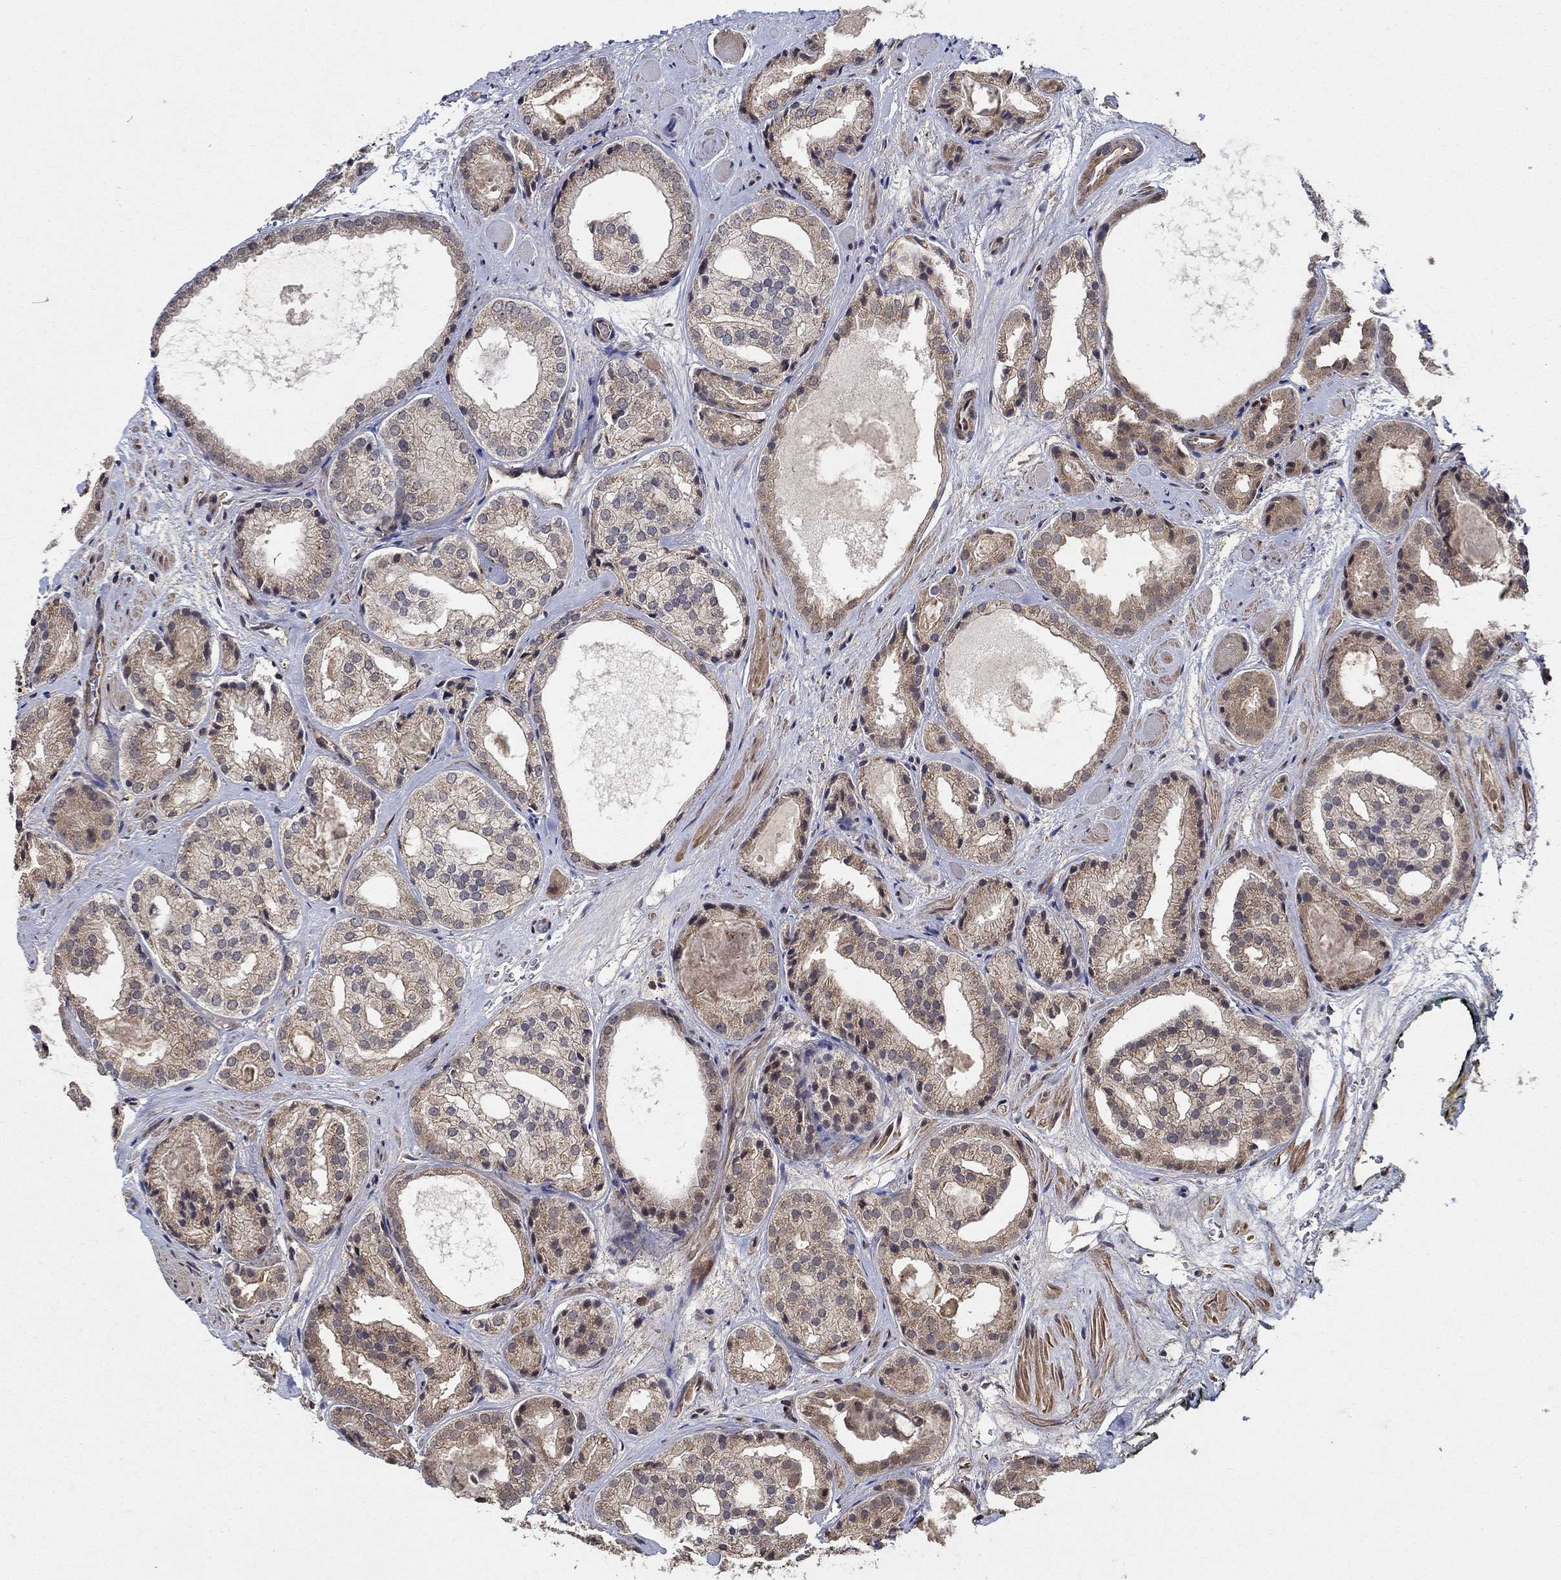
{"staining": {"intensity": "weak", "quantity": "25%-75%", "location": "cytoplasmic/membranous"}, "tissue": "prostate cancer", "cell_type": "Tumor cells", "image_type": "cancer", "snomed": [{"axis": "morphology", "description": "Adenocarcinoma, Low grade"}, {"axis": "topography", "description": "Prostate"}], "caption": "Brown immunohistochemical staining in human prostate cancer demonstrates weak cytoplasmic/membranous expression in about 25%-75% of tumor cells.", "gene": "ZNF594", "patient": {"sex": "male", "age": 69}}